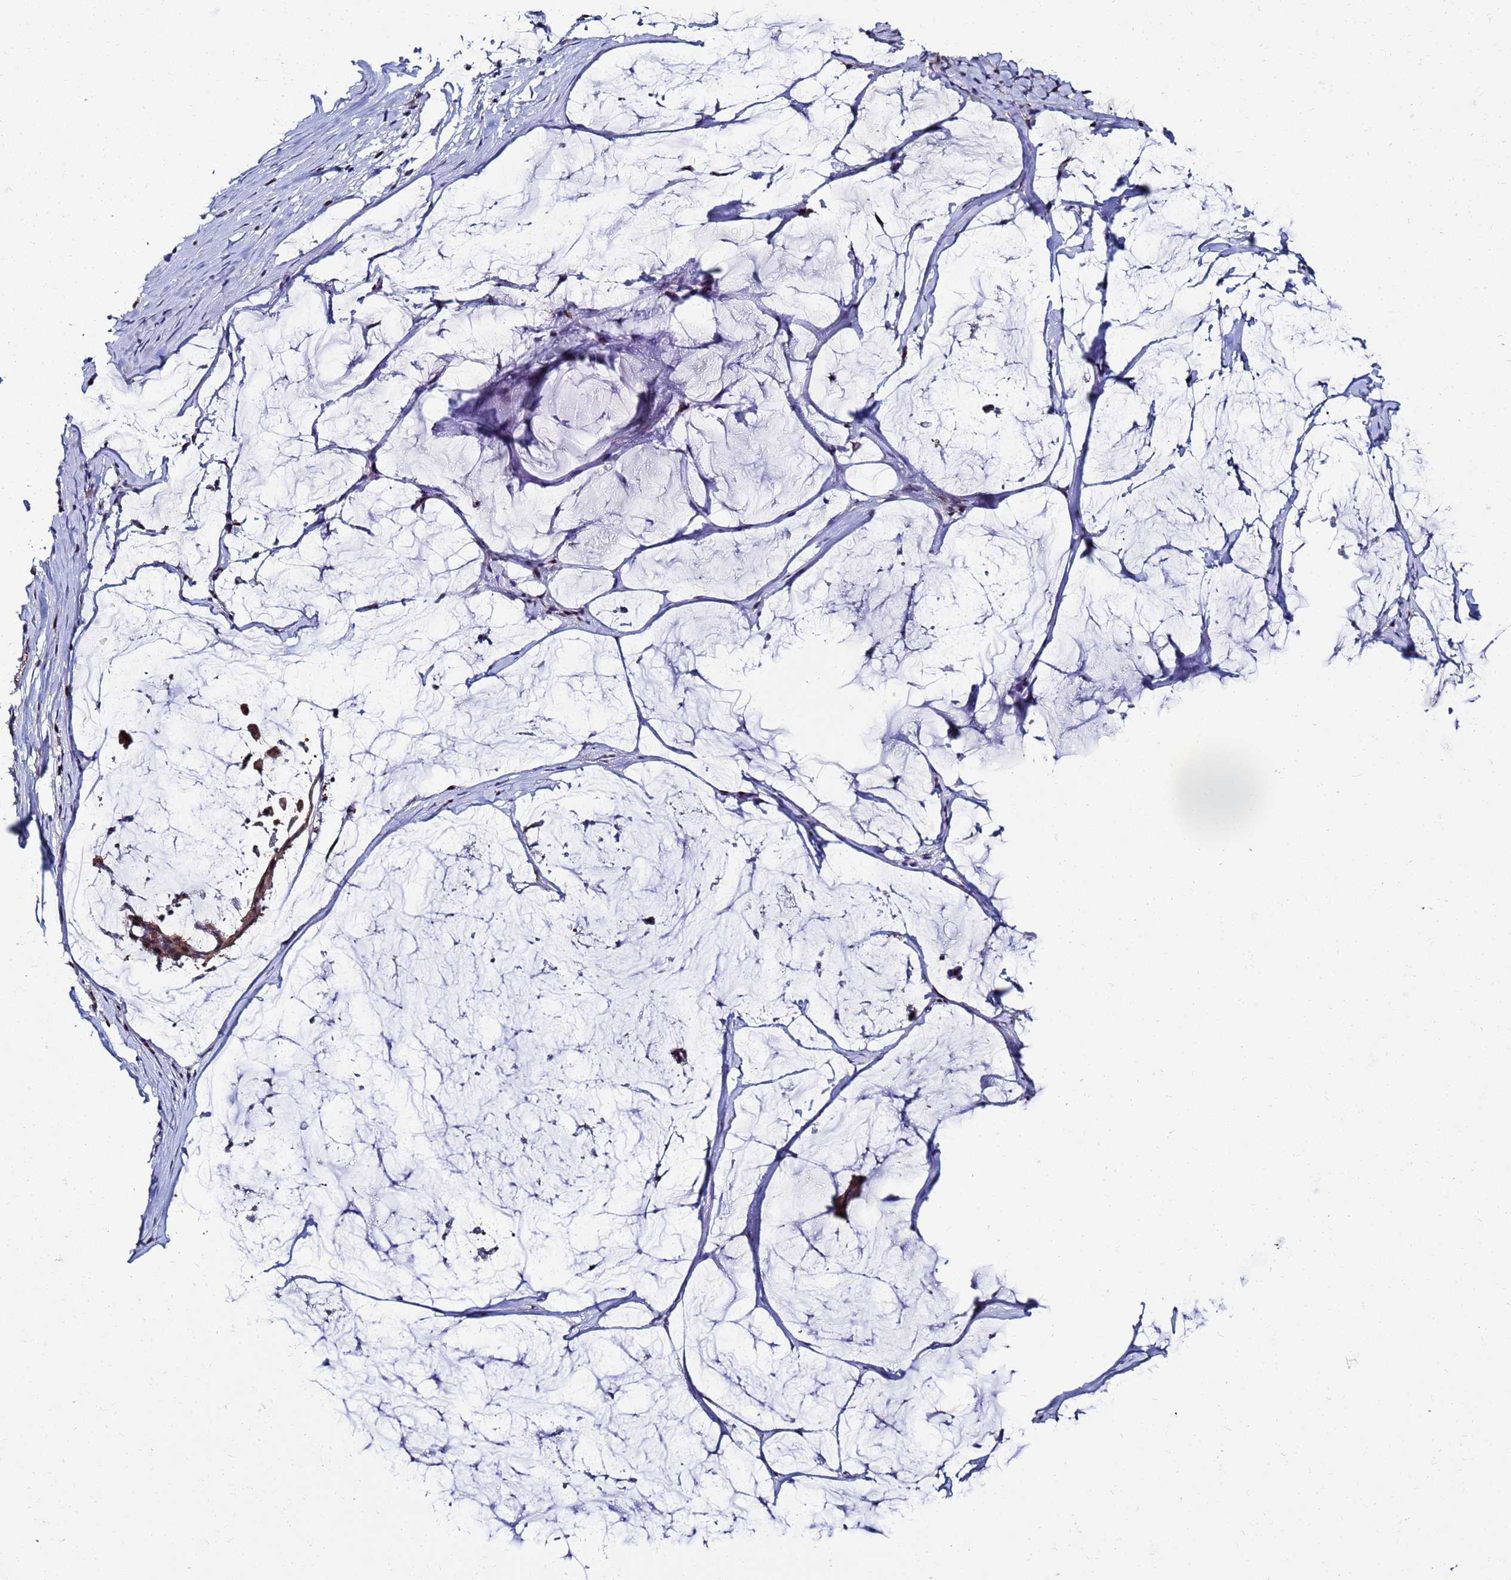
{"staining": {"intensity": "moderate", "quantity": ">75%", "location": "cytoplasmic/membranous,nuclear"}, "tissue": "ovarian cancer", "cell_type": "Tumor cells", "image_type": "cancer", "snomed": [{"axis": "morphology", "description": "Cystadenocarcinoma, mucinous, NOS"}, {"axis": "topography", "description": "Ovary"}], "caption": "Ovarian mucinous cystadenocarcinoma stained with DAB (3,3'-diaminobenzidine) IHC reveals medium levels of moderate cytoplasmic/membranous and nuclear positivity in approximately >75% of tumor cells.", "gene": "SLC25A37", "patient": {"sex": "female", "age": 73}}